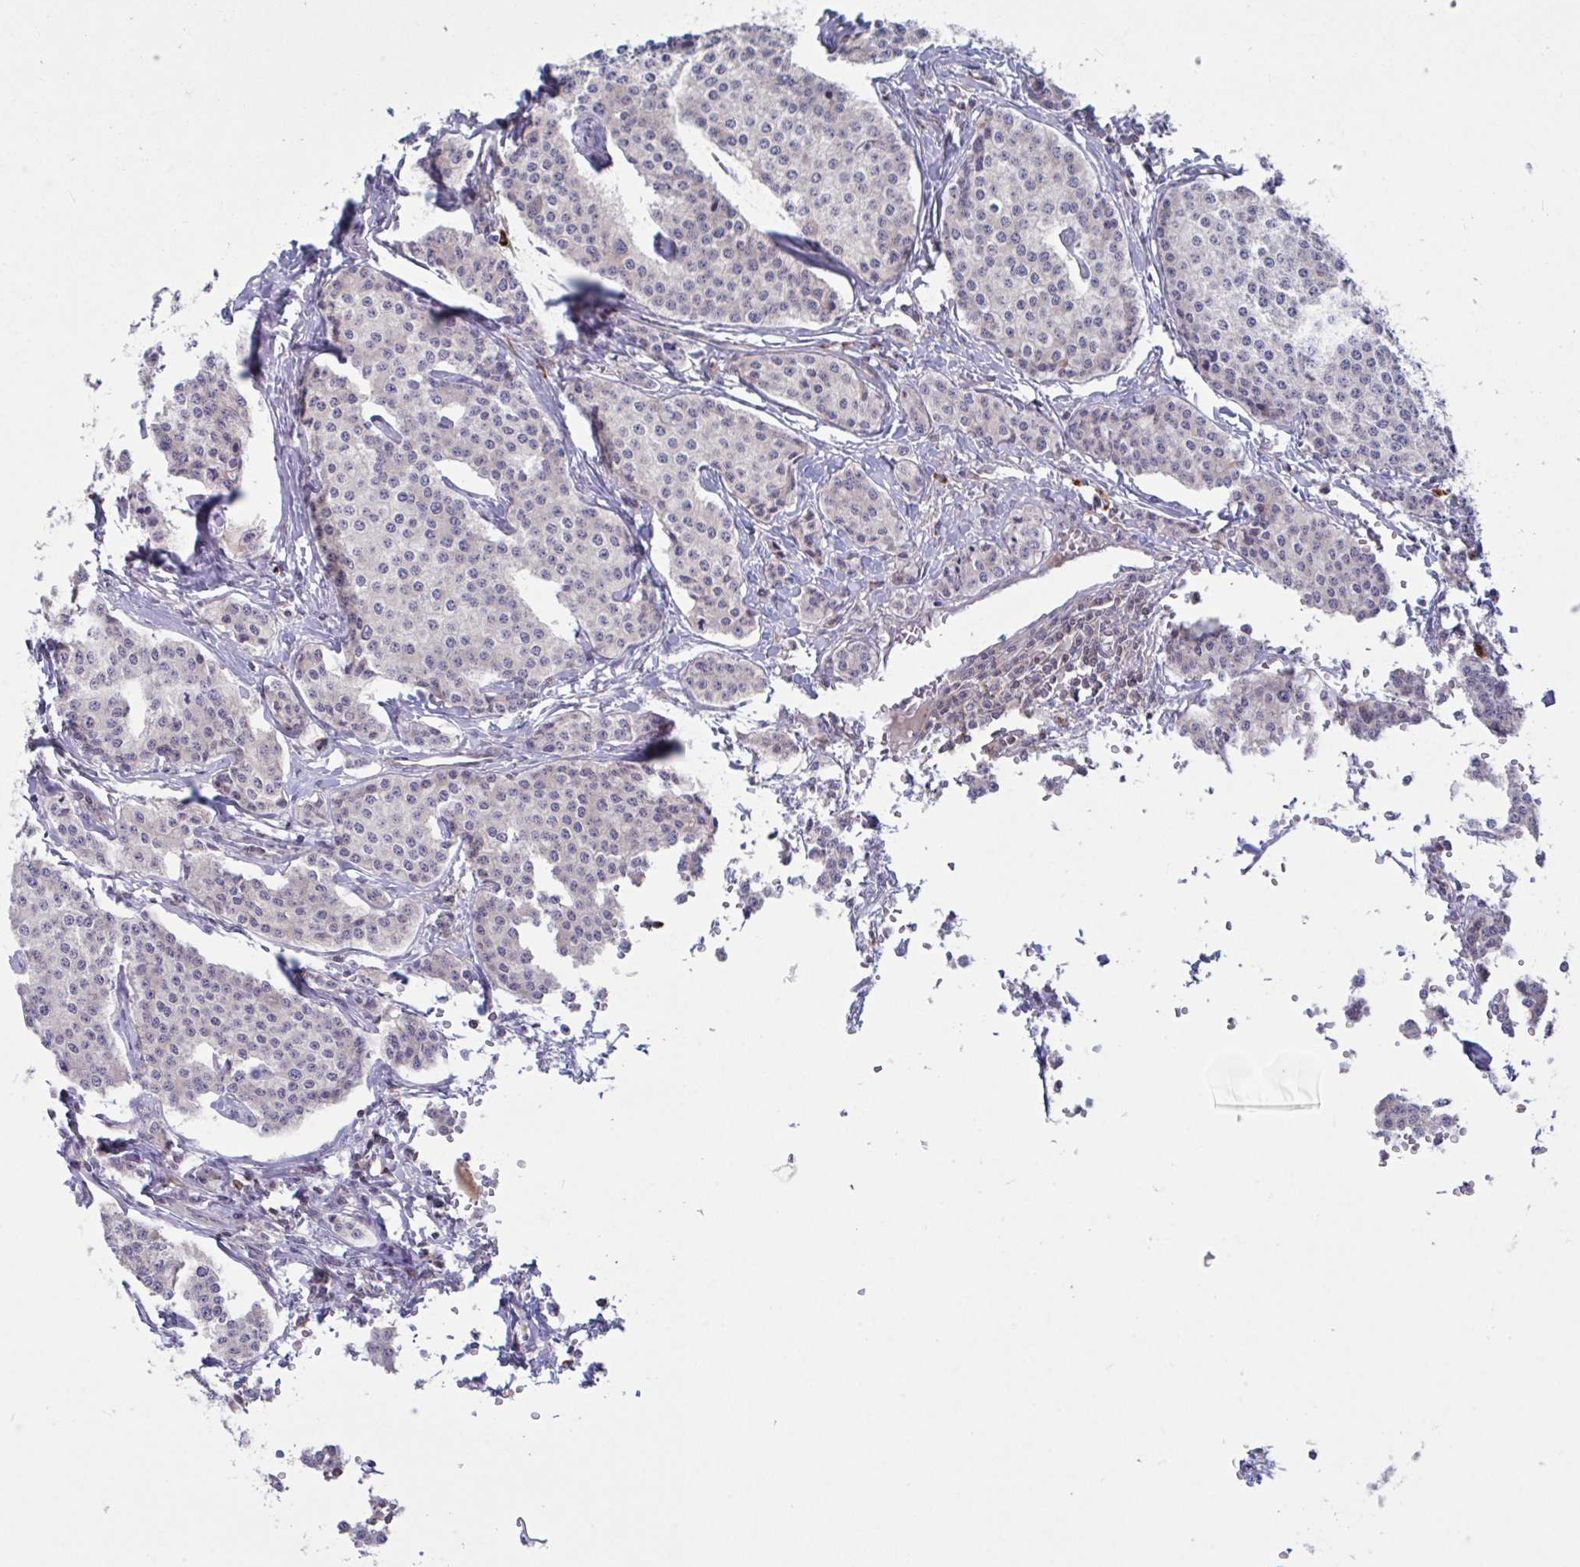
{"staining": {"intensity": "negative", "quantity": "none", "location": "none"}, "tissue": "carcinoid", "cell_type": "Tumor cells", "image_type": "cancer", "snomed": [{"axis": "morphology", "description": "Carcinoid, malignant, NOS"}, {"axis": "topography", "description": "Small intestine"}], "caption": "Tumor cells show no significant protein staining in carcinoid (malignant). (Stains: DAB (3,3'-diaminobenzidine) IHC with hematoxylin counter stain, Microscopy: brightfield microscopy at high magnification).", "gene": "WBP1", "patient": {"sex": "female", "age": 64}}